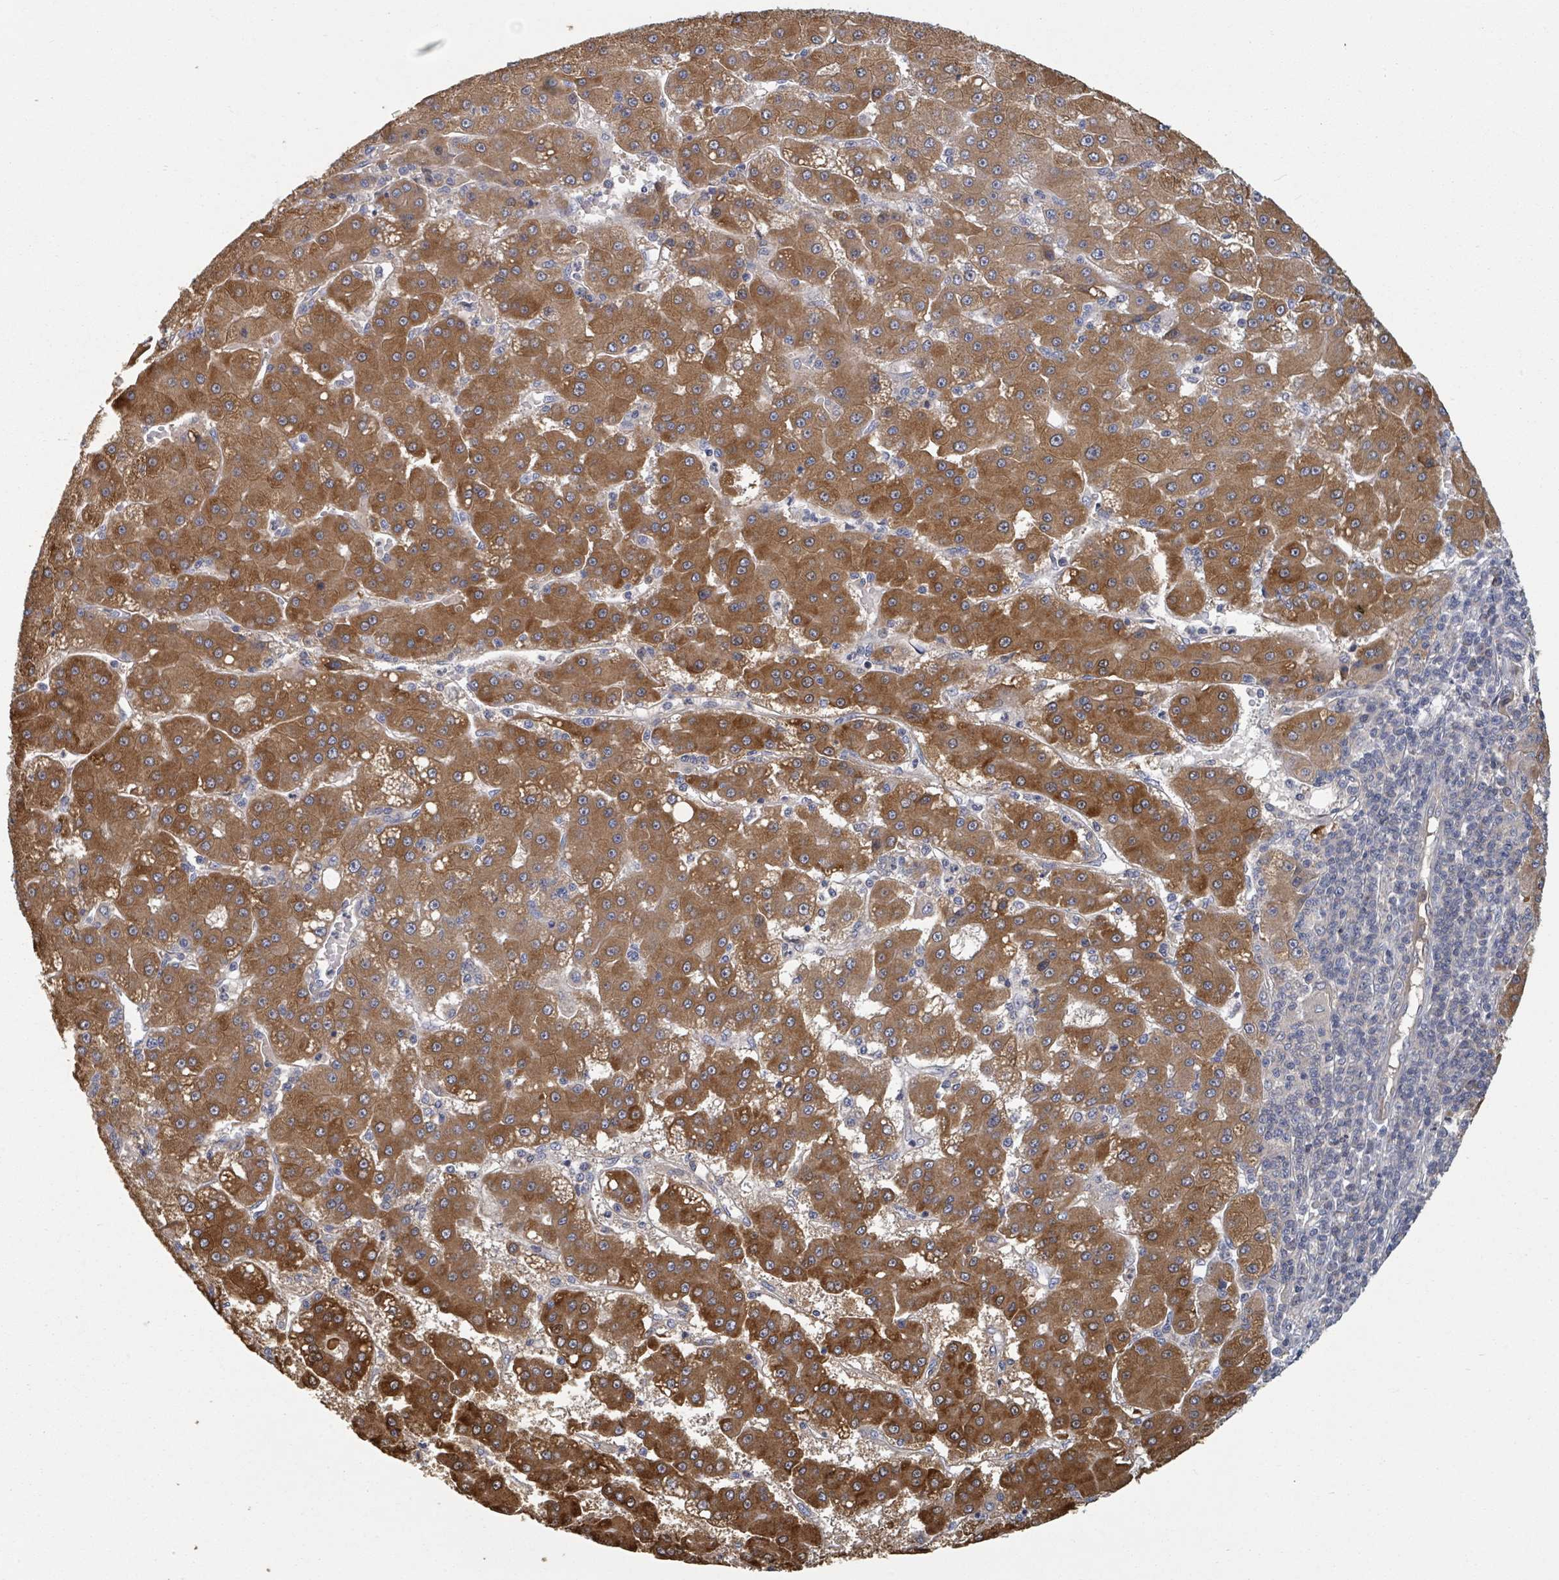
{"staining": {"intensity": "strong", "quantity": ">75%", "location": "cytoplasmic/membranous"}, "tissue": "liver cancer", "cell_type": "Tumor cells", "image_type": "cancer", "snomed": [{"axis": "morphology", "description": "Carcinoma, Hepatocellular, NOS"}, {"axis": "topography", "description": "Liver"}], "caption": "About >75% of tumor cells in liver cancer (hepatocellular carcinoma) demonstrate strong cytoplasmic/membranous protein staining as visualized by brown immunohistochemical staining.", "gene": "GABBR1", "patient": {"sex": "male", "age": 76}}